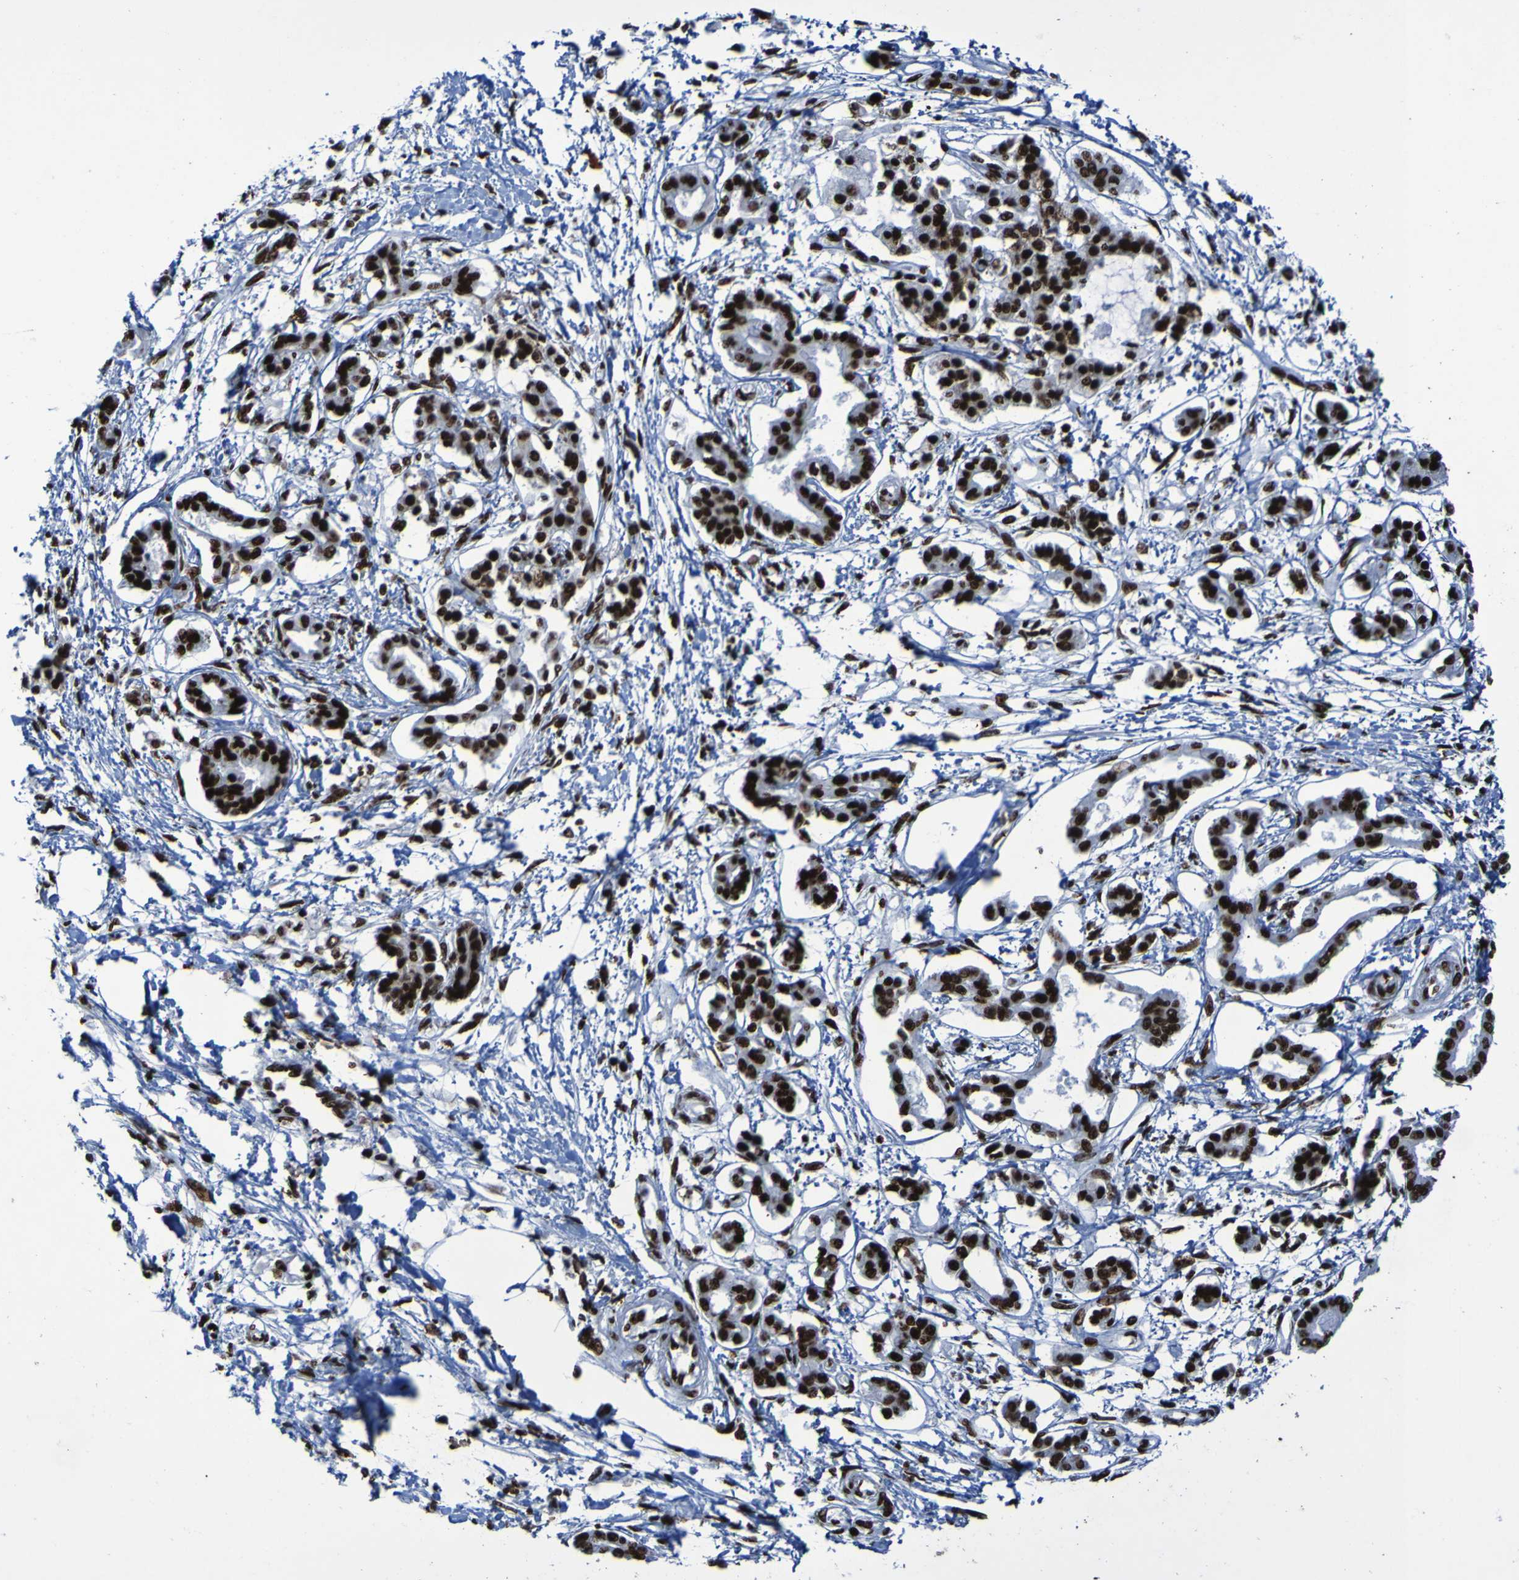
{"staining": {"intensity": "strong", "quantity": ">75%", "location": "nuclear"}, "tissue": "pancreatic cancer", "cell_type": "Tumor cells", "image_type": "cancer", "snomed": [{"axis": "morphology", "description": "Adenocarcinoma, NOS"}, {"axis": "topography", "description": "Pancreas"}], "caption": "This is a photomicrograph of immunohistochemistry staining of pancreatic cancer, which shows strong expression in the nuclear of tumor cells.", "gene": "NPM1", "patient": {"sex": "male", "age": 56}}